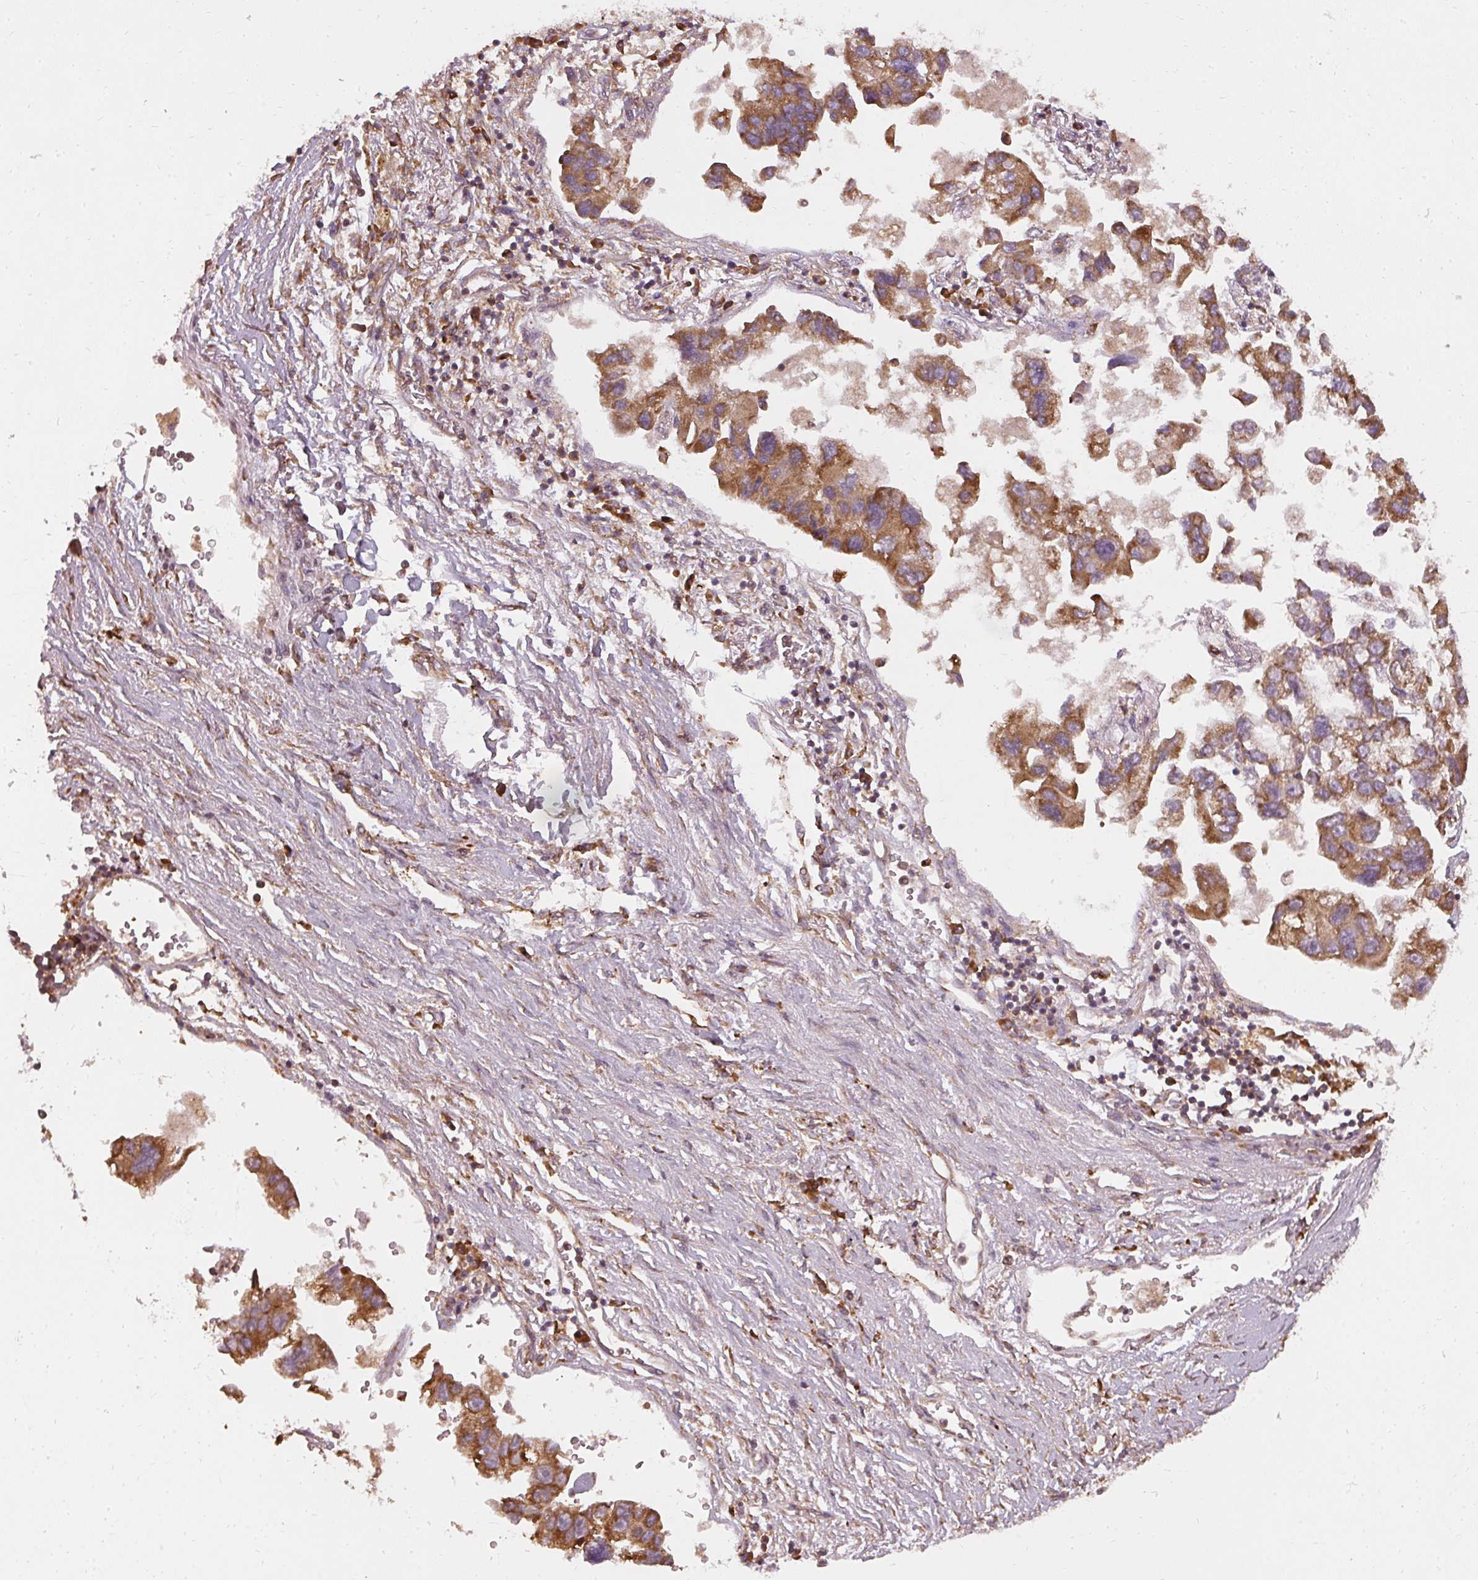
{"staining": {"intensity": "strong", "quantity": ">75%", "location": "cytoplasmic/membranous"}, "tissue": "lung cancer", "cell_type": "Tumor cells", "image_type": "cancer", "snomed": [{"axis": "morphology", "description": "Adenocarcinoma, NOS"}, {"axis": "topography", "description": "Lung"}], "caption": "High-magnification brightfield microscopy of lung adenocarcinoma stained with DAB (brown) and counterstained with hematoxylin (blue). tumor cells exhibit strong cytoplasmic/membranous positivity is seen in about>75% of cells.", "gene": "RPL24", "patient": {"sex": "female", "age": 54}}